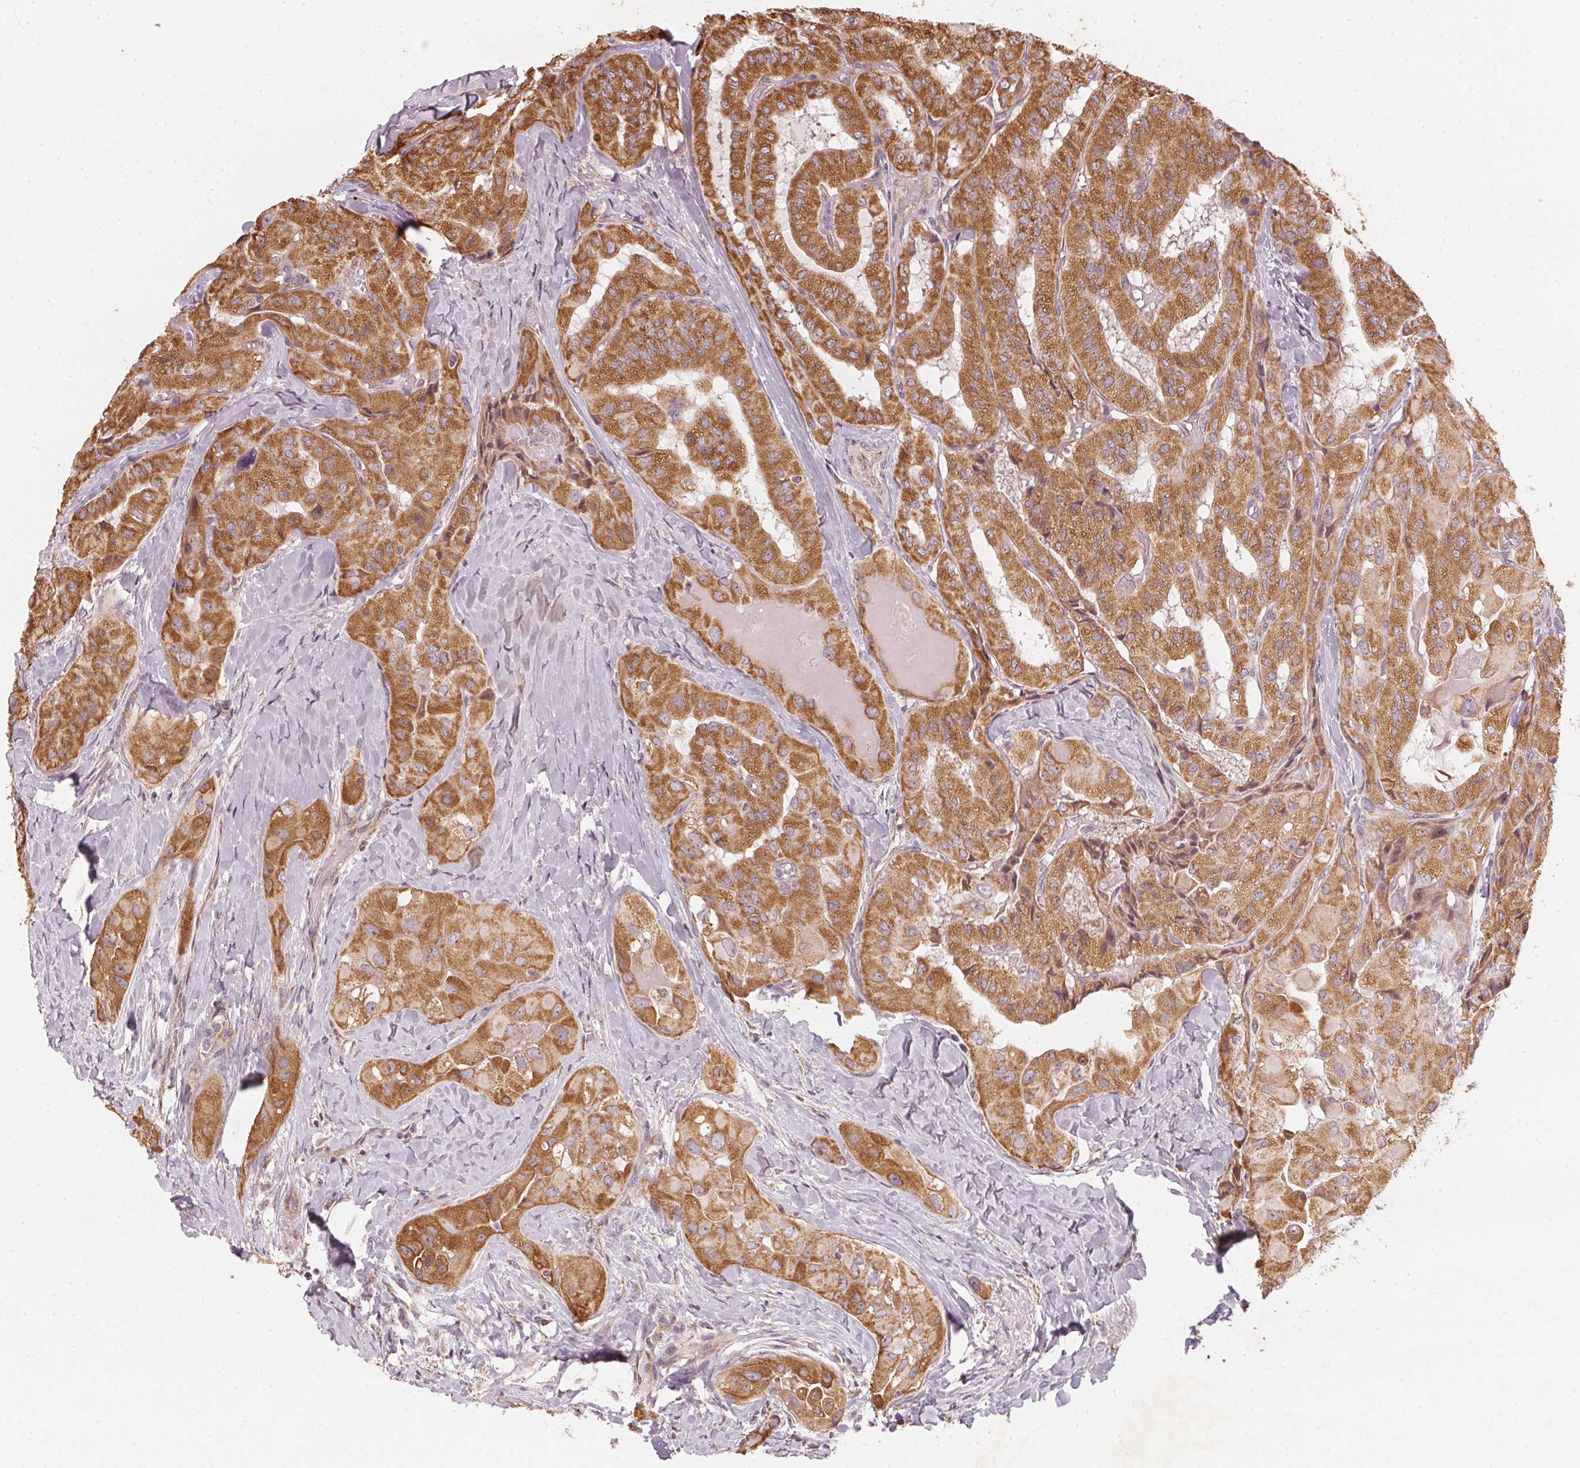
{"staining": {"intensity": "strong", "quantity": ">75%", "location": "cytoplasmic/membranous"}, "tissue": "thyroid cancer", "cell_type": "Tumor cells", "image_type": "cancer", "snomed": [{"axis": "morphology", "description": "Normal tissue, NOS"}, {"axis": "morphology", "description": "Papillary adenocarcinoma, NOS"}, {"axis": "topography", "description": "Thyroid gland"}], "caption": "Brown immunohistochemical staining in human thyroid cancer (papillary adenocarcinoma) reveals strong cytoplasmic/membranous staining in about >75% of tumor cells.", "gene": "MATCAP1", "patient": {"sex": "female", "age": 59}}